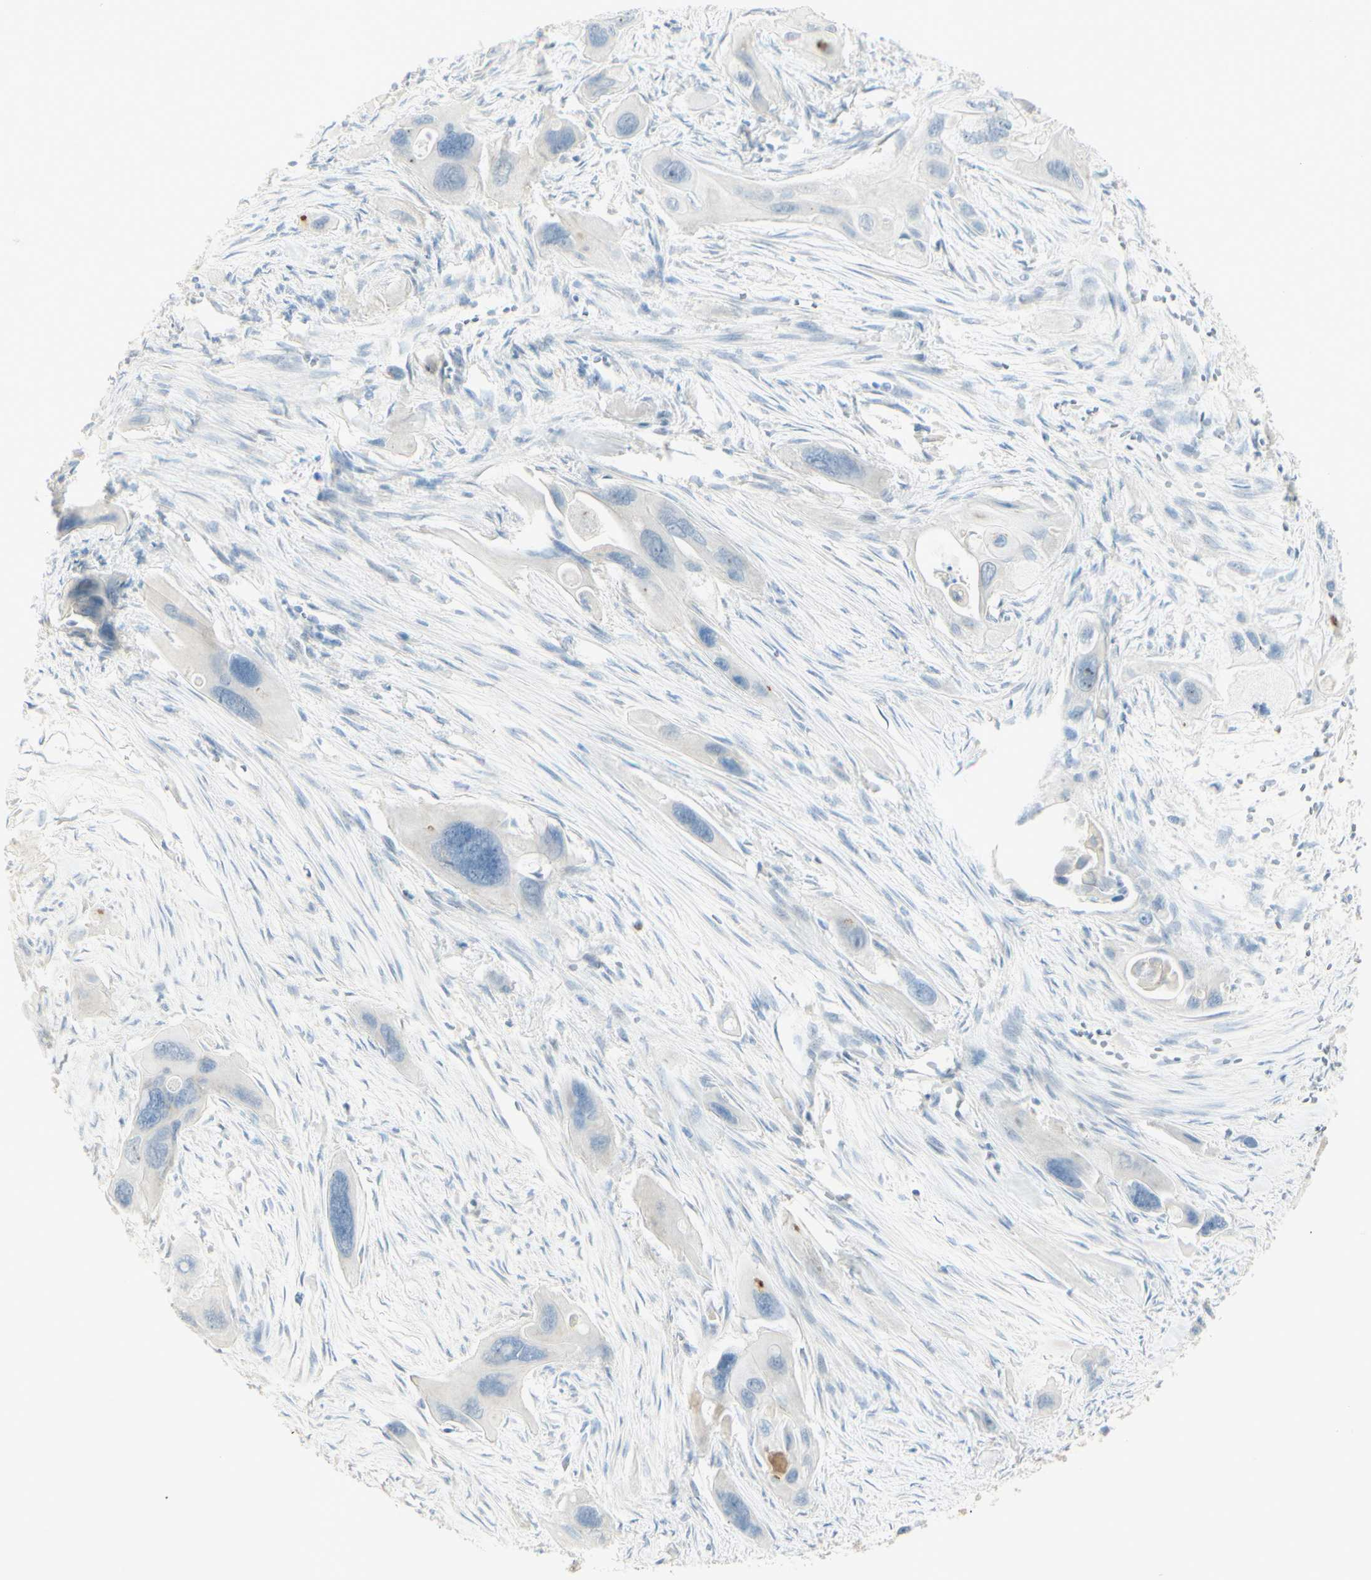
{"staining": {"intensity": "negative", "quantity": "none", "location": "none"}, "tissue": "pancreatic cancer", "cell_type": "Tumor cells", "image_type": "cancer", "snomed": [{"axis": "morphology", "description": "Adenocarcinoma, NOS"}, {"axis": "topography", "description": "Pancreas"}], "caption": "Immunohistochemical staining of pancreatic cancer (adenocarcinoma) exhibits no significant staining in tumor cells. The staining was performed using DAB (3,3'-diaminobenzidine) to visualize the protein expression in brown, while the nuclei were stained in blue with hematoxylin (Magnification: 20x).", "gene": "ART3", "patient": {"sex": "male", "age": 73}}